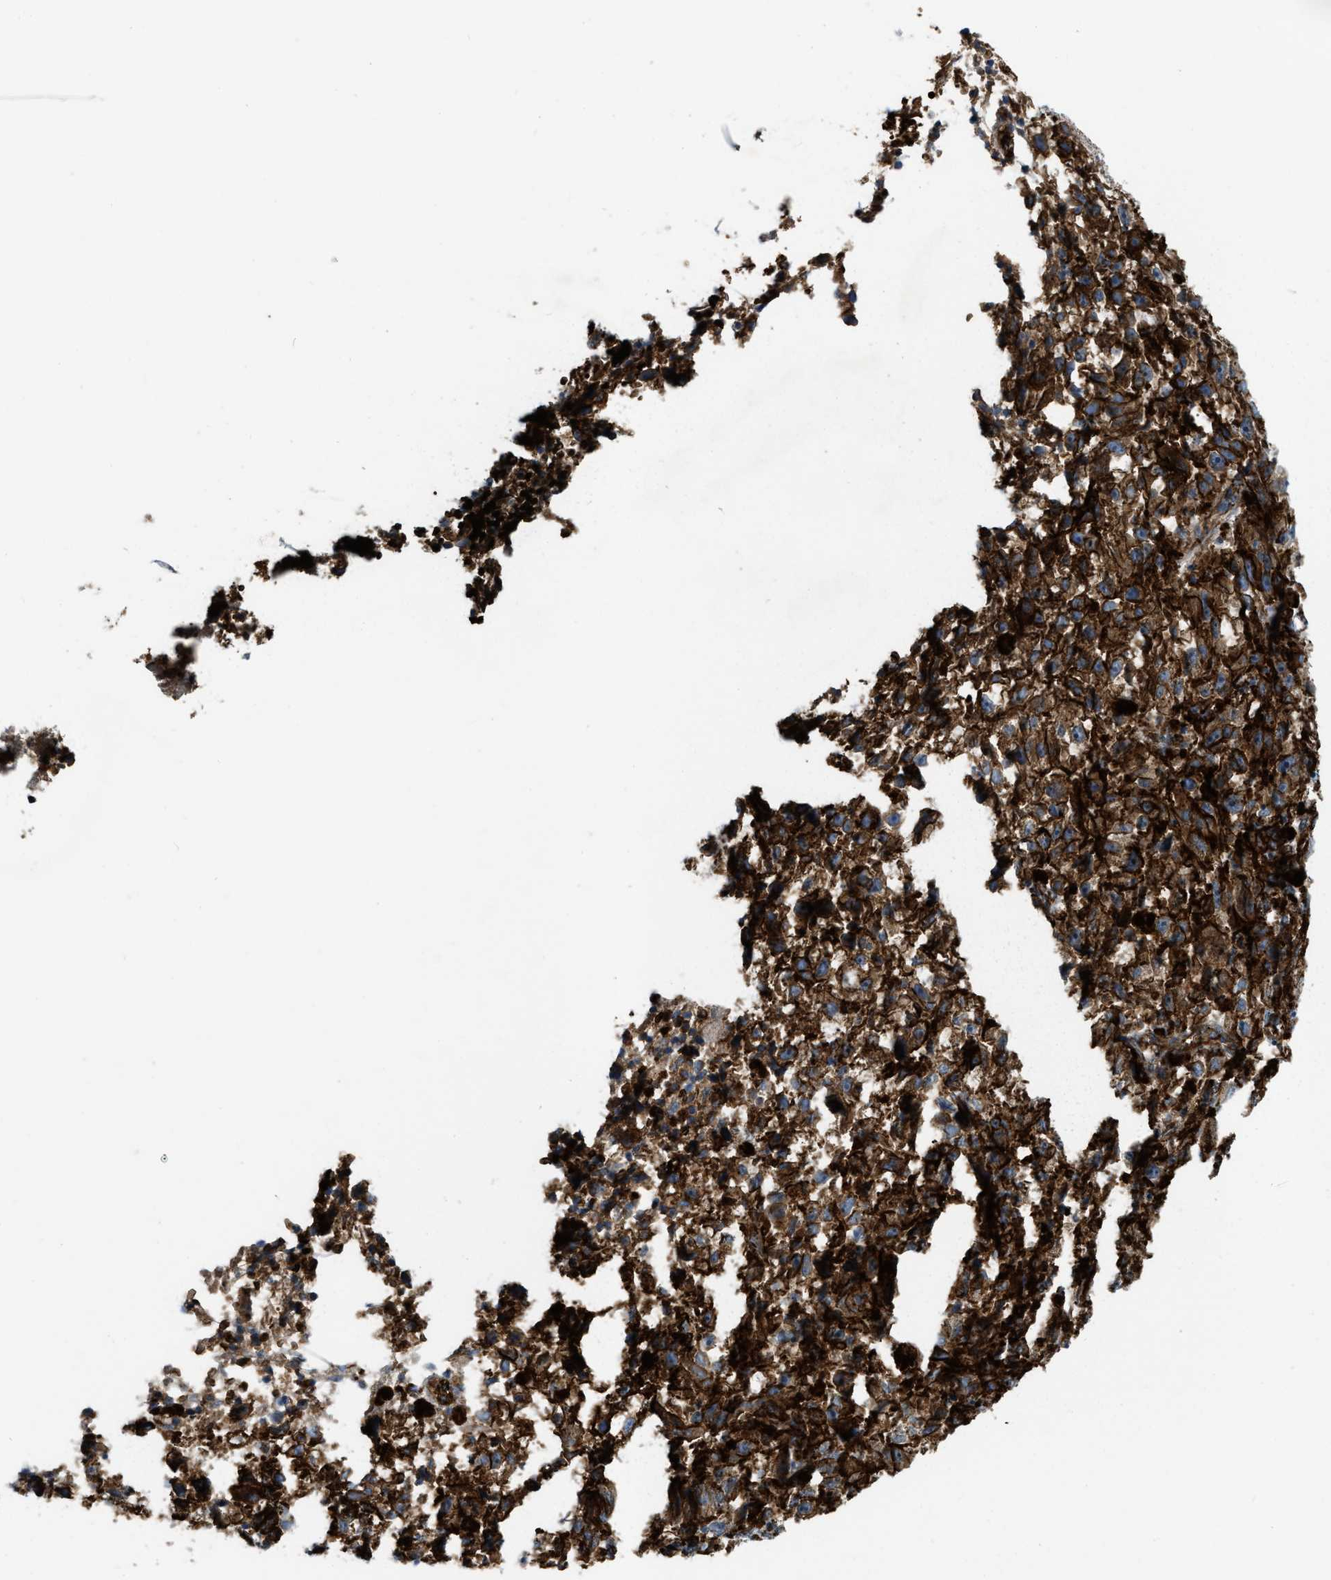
{"staining": {"intensity": "moderate", "quantity": ">75%", "location": "cytoplasmic/membranous"}, "tissue": "melanoma", "cell_type": "Tumor cells", "image_type": "cancer", "snomed": [{"axis": "morphology", "description": "Malignant melanoma, NOS"}, {"axis": "topography", "description": "Skin"}], "caption": "Immunohistochemistry (IHC) (DAB (3,3'-diaminobenzidine)) staining of malignant melanoma reveals moderate cytoplasmic/membranous protein staining in about >75% of tumor cells.", "gene": "ERC1", "patient": {"sex": "female", "age": 104}}